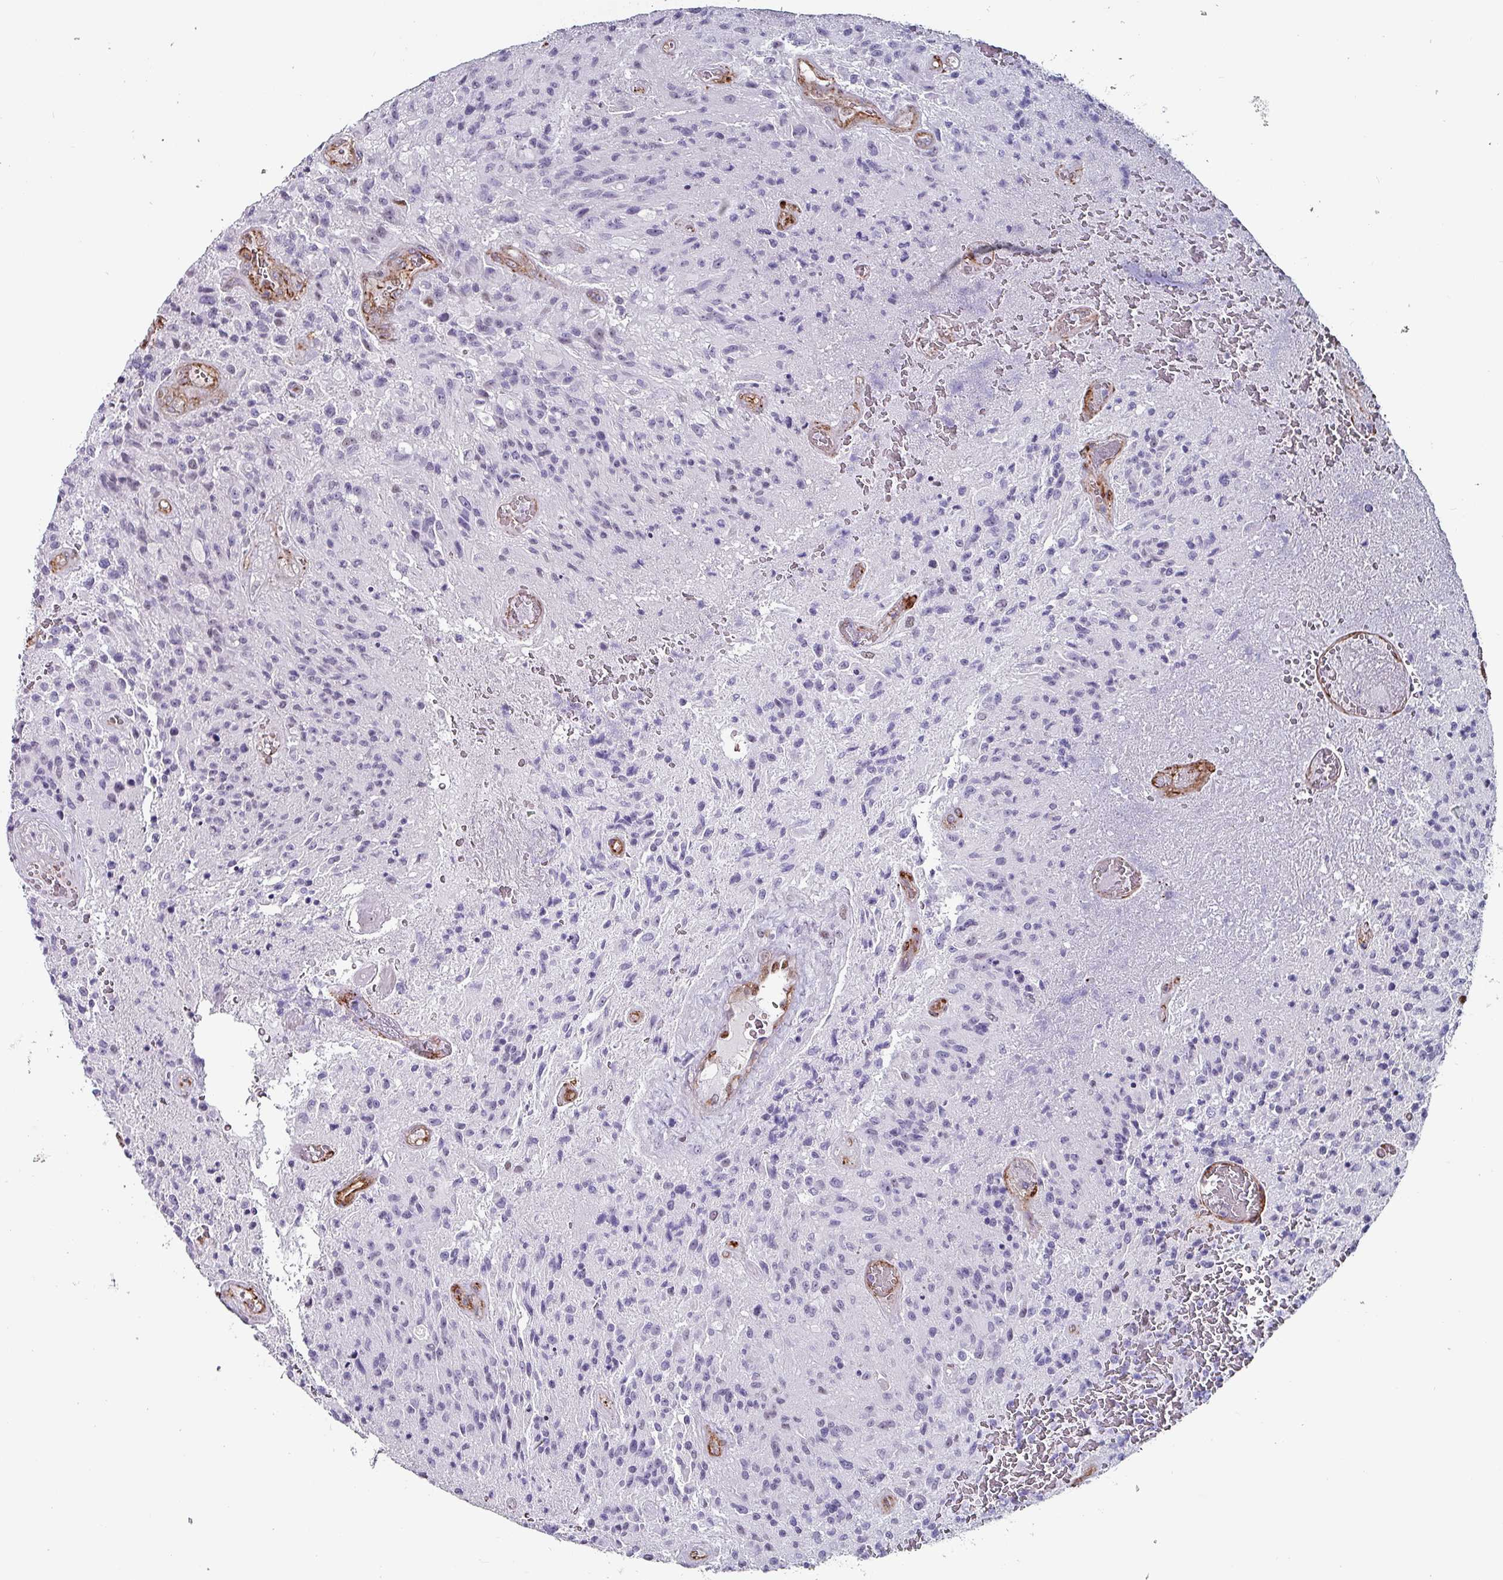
{"staining": {"intensity": "negative", "quantity": "none", "location": "none"}, "tissue": "glioma", "cell_type": "Tumor cells", "image_type": "cancer", "snomed": [{"axis": "morphology", "description": "Normal tissue, NOS"}, {"axis": "morphology", "description": "Glioma, malignant, High grade"}, {"axis": "topography", "description": "Cerebral cortex"}], "caption": "The IHC photomicrograph has no significant staining in tumor cells of malignant glioma (high-grade) tissue. (IHC, brightfield microscopy, high magnification).", "gene": "ZNF816-ZNF321P", "patient": {"sex": "male", "age": 56}}